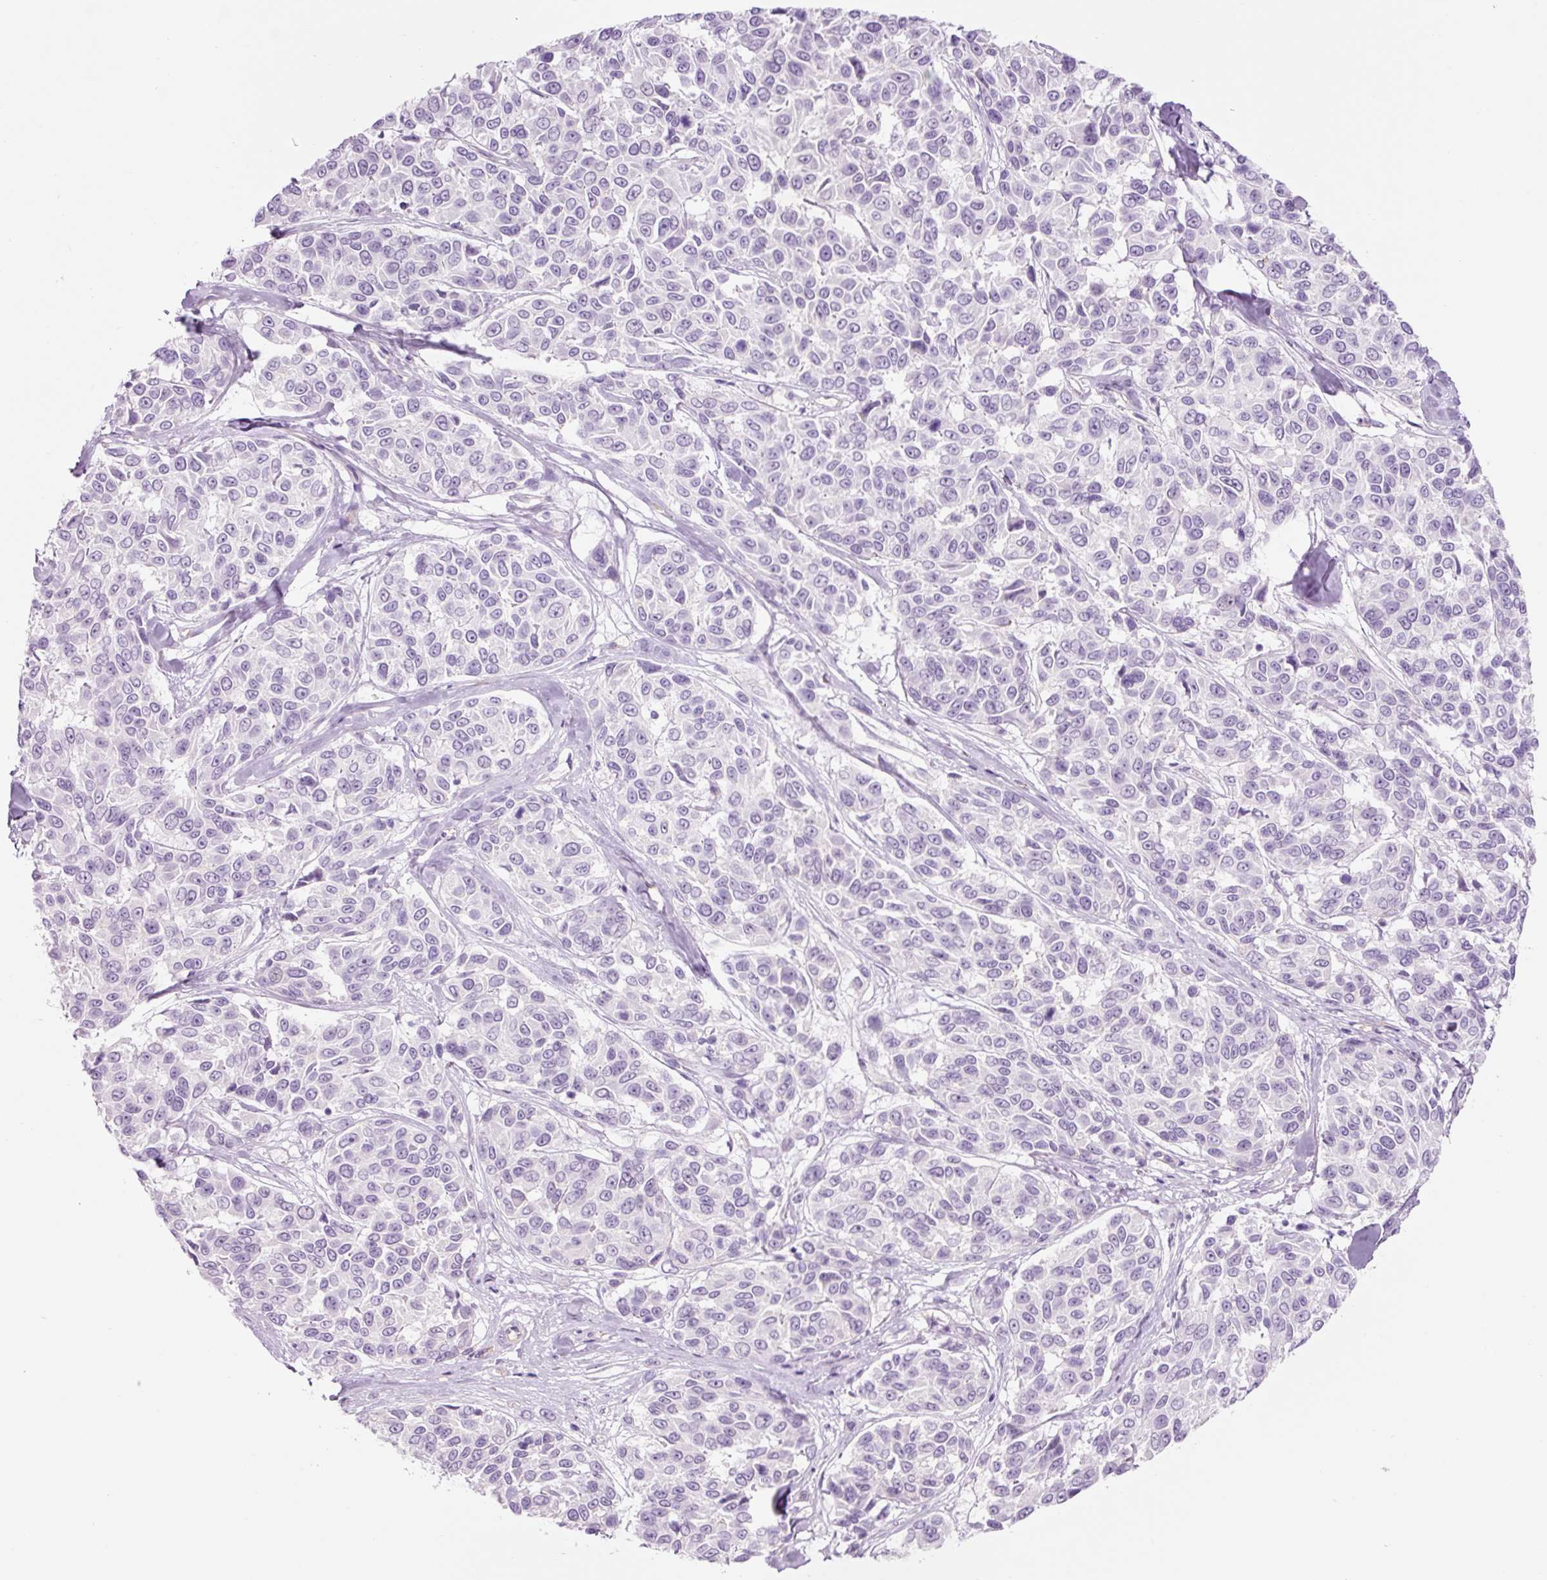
{"staining": {"intensity": "negative", "quantity": "none", "location": "none"}, "tissue": "melanoma", "cell_type": "Tumor cells", "image_type": "cancer", "snomed": [{"axis": "morphology", "description": "Malignant melanoma, NOS"}, {"axis": "topography", "description": "Skin"}], "caption": "High power microscopy photomicrograph of an immunohistochemistry photomicrograph of melanoma, revealing no significant staining in tumor cells.", "gene": "HSPA4L", "patient": {"sex": "female", "age": 66}}